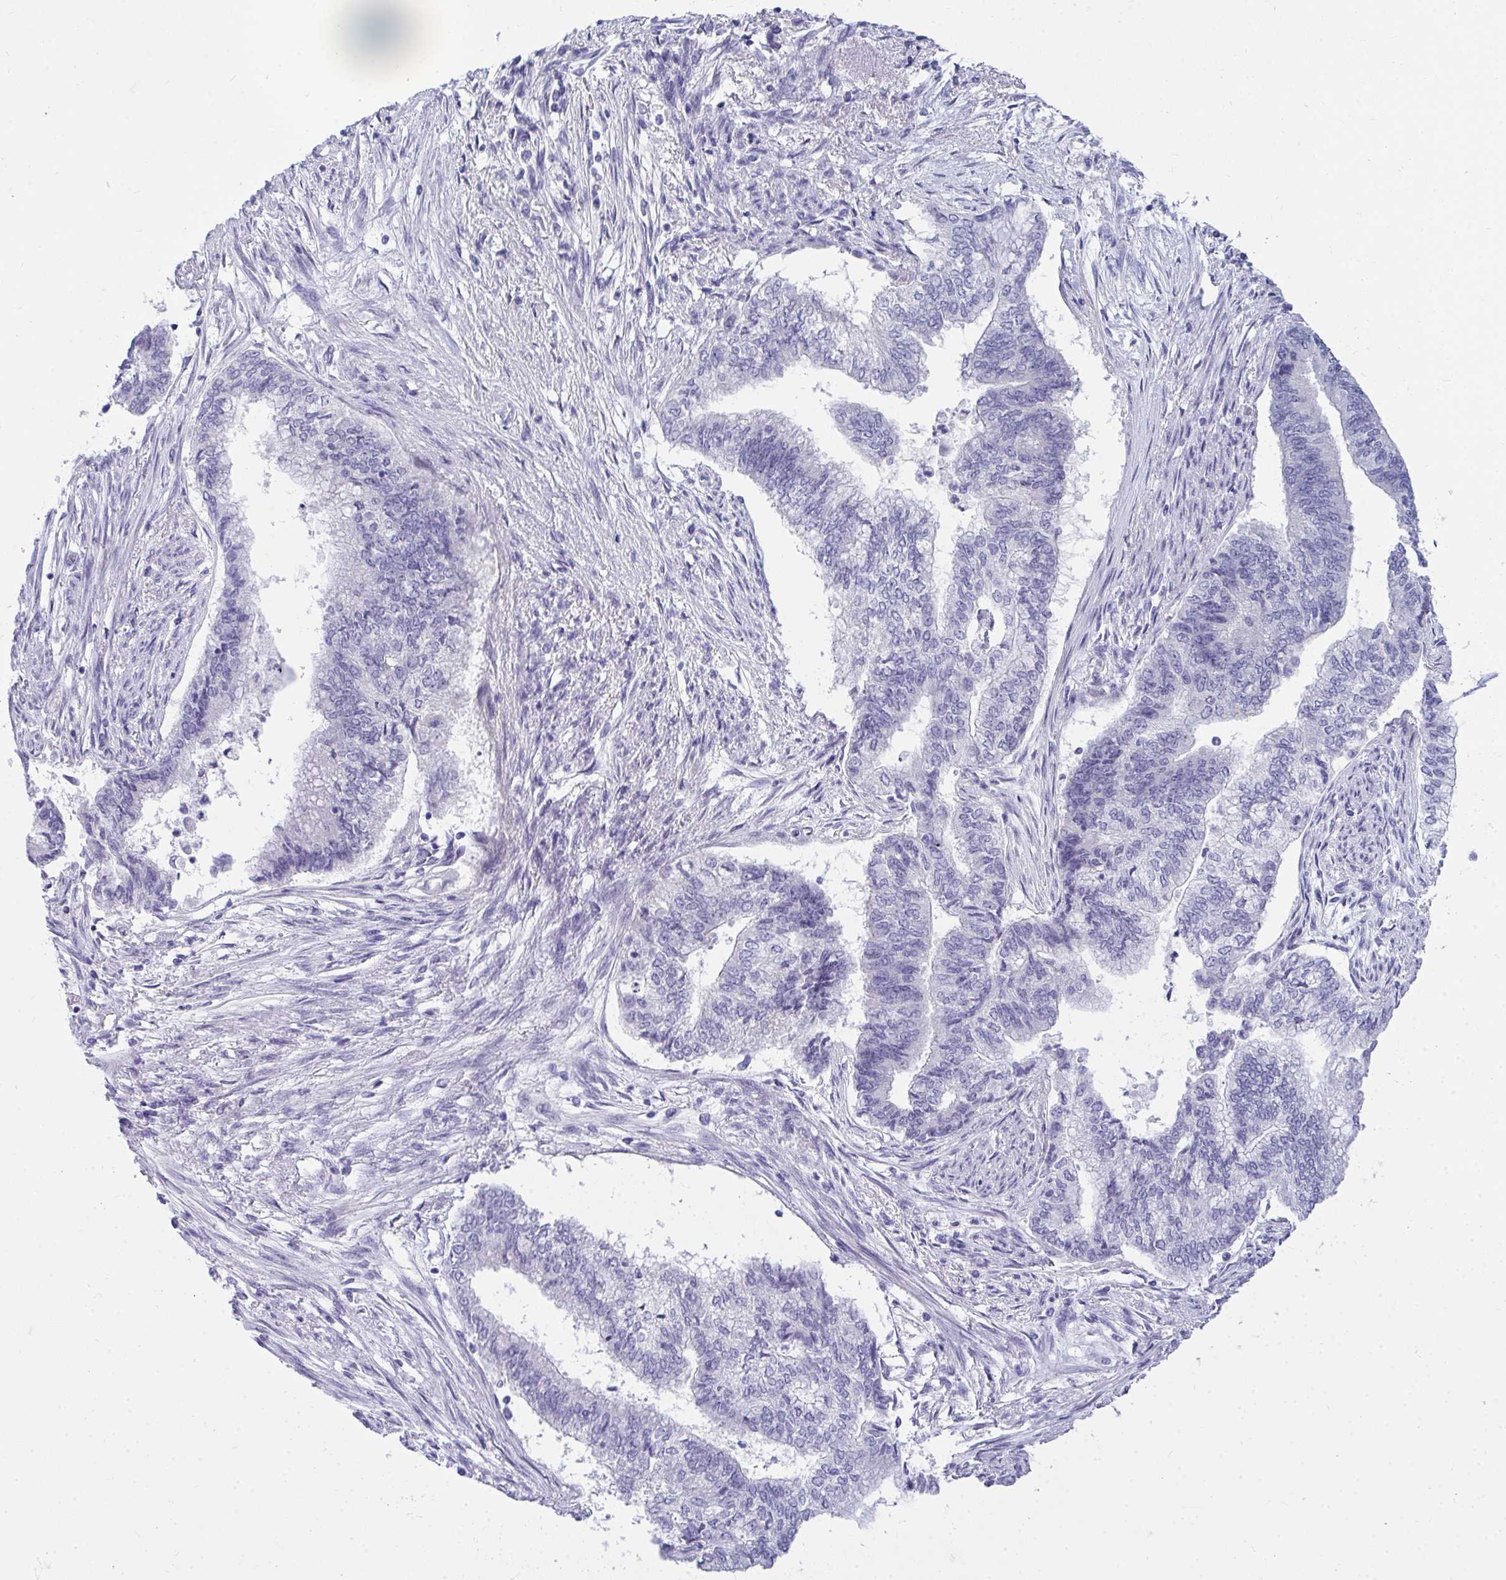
{"staining": {"intensity": "negative", "quantity": "none", "location": "none"}, "tissue": "endometrial cancer", "cell_type": "Tumor cells", "image_type": "cancer", "snomed": [{"axis": "morphology", "description": "Adenocarcinoma, NOS"}, {"axis": "topography", "description": "Endometrium"}], "caption": "Tumor cells show no significant protein staining in endometrial cancer (adenocarcinoma).", "gene": "TSBP1", "patient": {"sex": "female", "age": 65}}